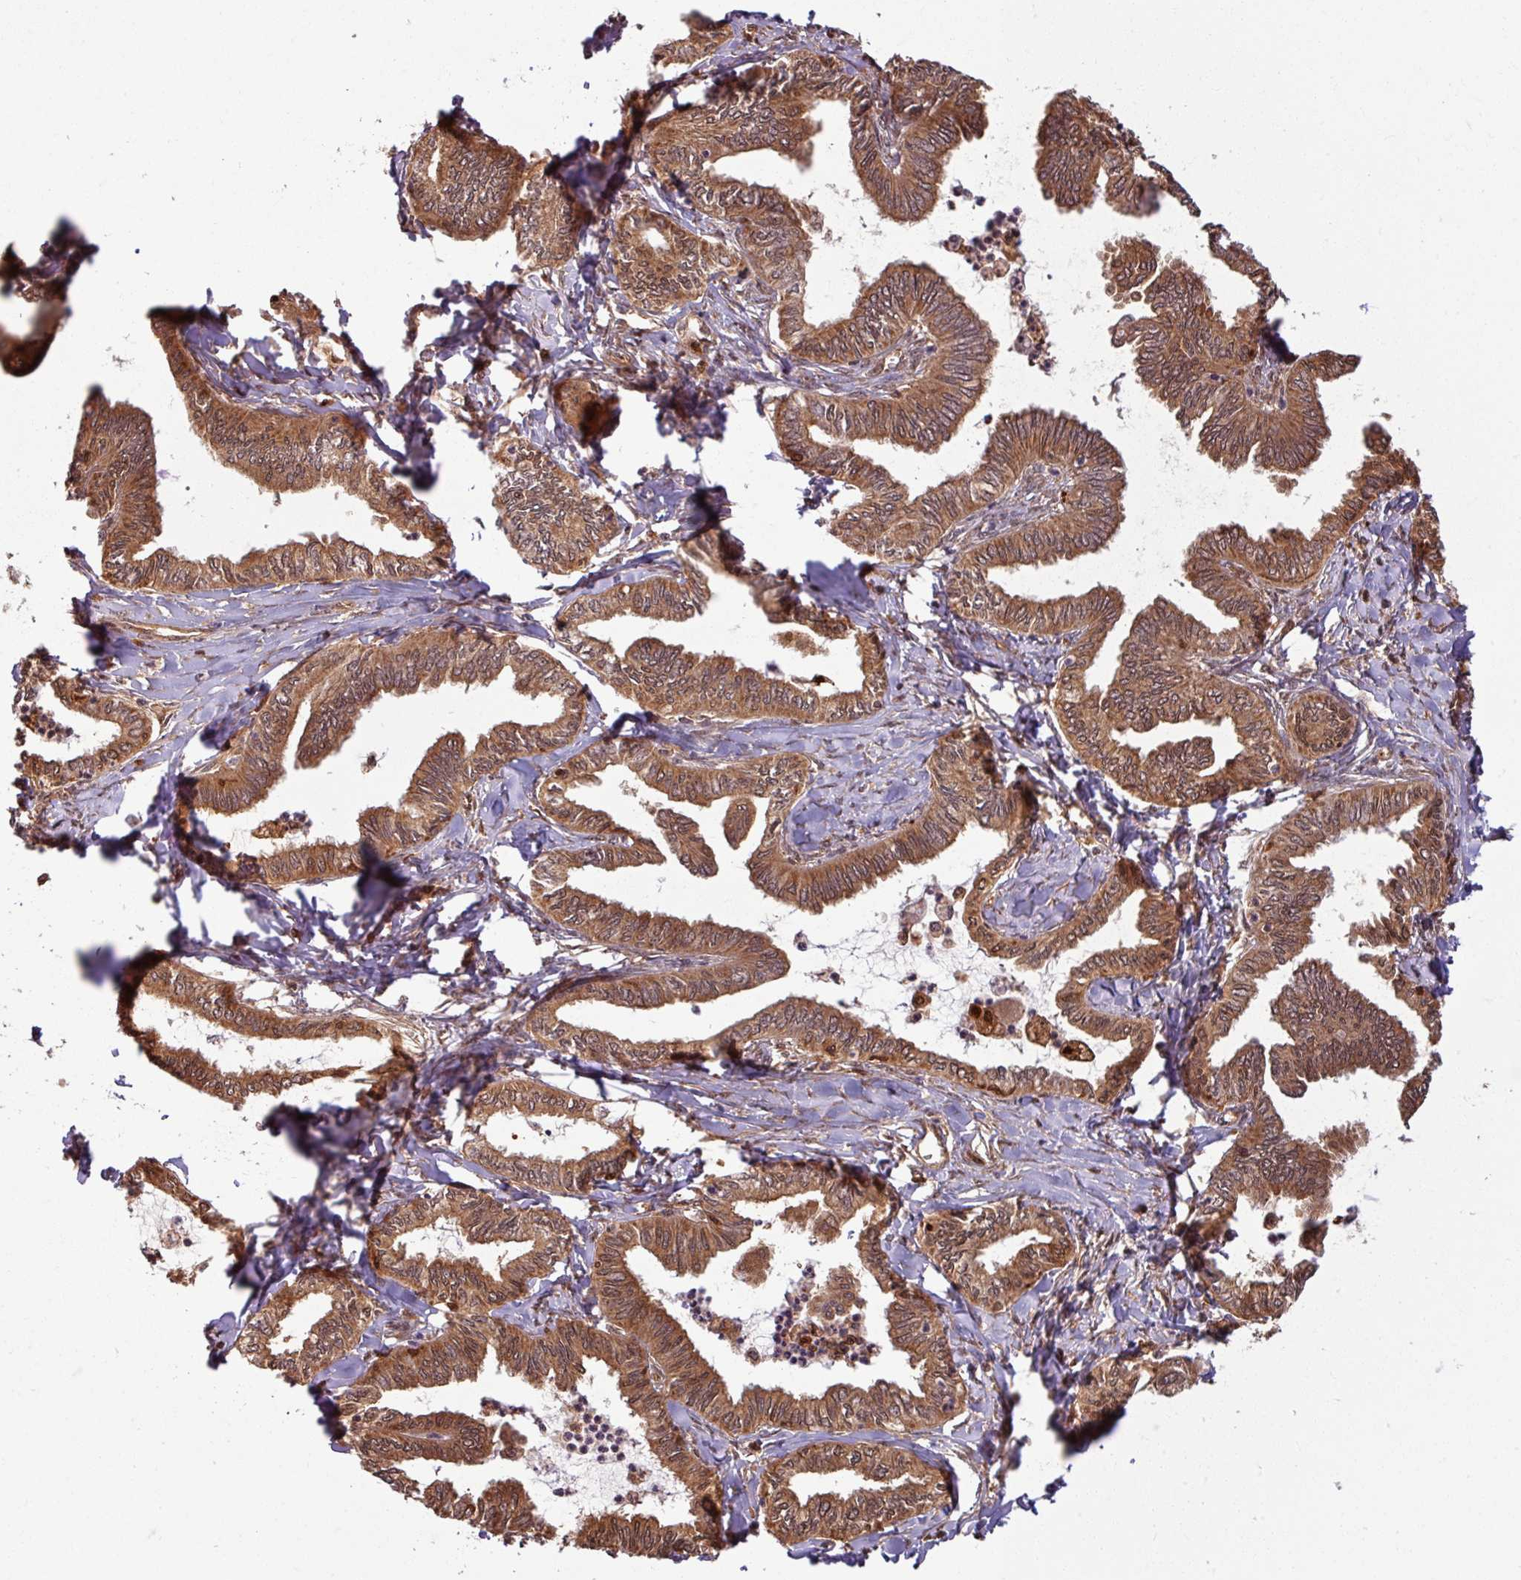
{"staining": {"intensity": "moderate", "quantity": ">75%", "location": "cytoplasmic/membranous,nuclear"}, "tissue": "ovarian cancer", "cell_type": "Tumor cells", "image_type": "cancer", "snomed": [{"axis": "morphology", "description": "Carcinoma, endometroid"}, {"axis": "topography", "description": "Ovary"}], "caption": "IHC of ovarian cancer (endometroid carcinoma) reveals medium levels of moderate cytoplasmic/membranous and nuclear expression in about >75% of tumor cells. The staining was performed using DAB to visualize the protein expression in brown, while the nuclei were stained in blue with hematoxylin (Magnification: 20x).", "gene": "KCTD11", "patient": {"sex": "female", "age": 70}}